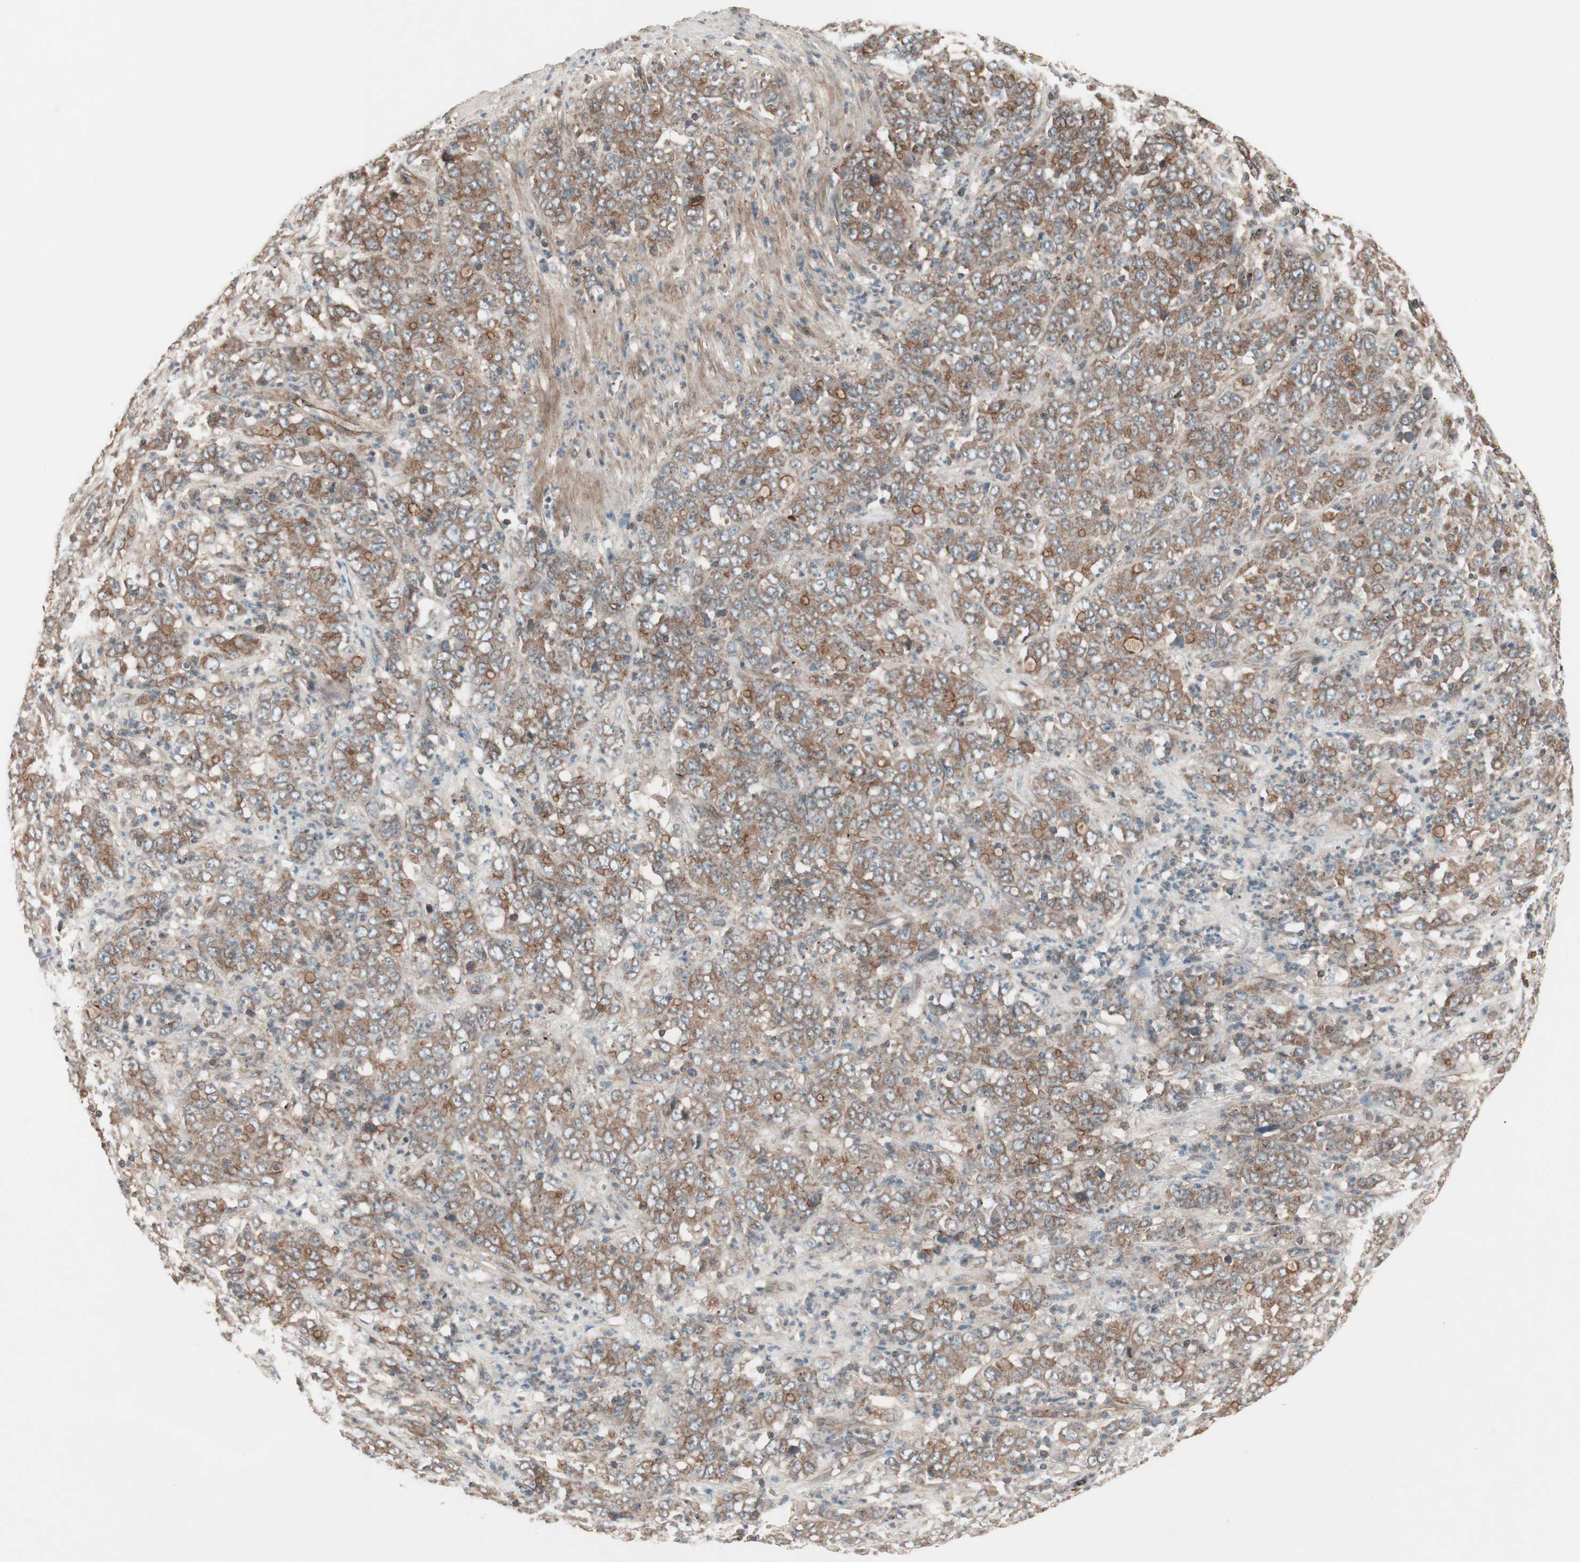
{"staining": {"intensity": "strong", "quantity": ">75%", "location": "cytoplasmic/membranous"}, "tissue": "stomach cancer", "cell_type": "Tumor cells", "image_type": "cancer", "snomed": [{"axis": "morphology", "description": "Adenocarcinoma, NOS"}, {"axis": "topography", "description": "Stomach, lower"}], "caption": "Human stomach cancer (adenocarcinoma) stained for a protein (brown) exhibits strong cytoplasmic/membranous positive positivity in about >75% of tumor cells.", "gene": "TFPI", "patient": {"sex": "female", "age": 71}}